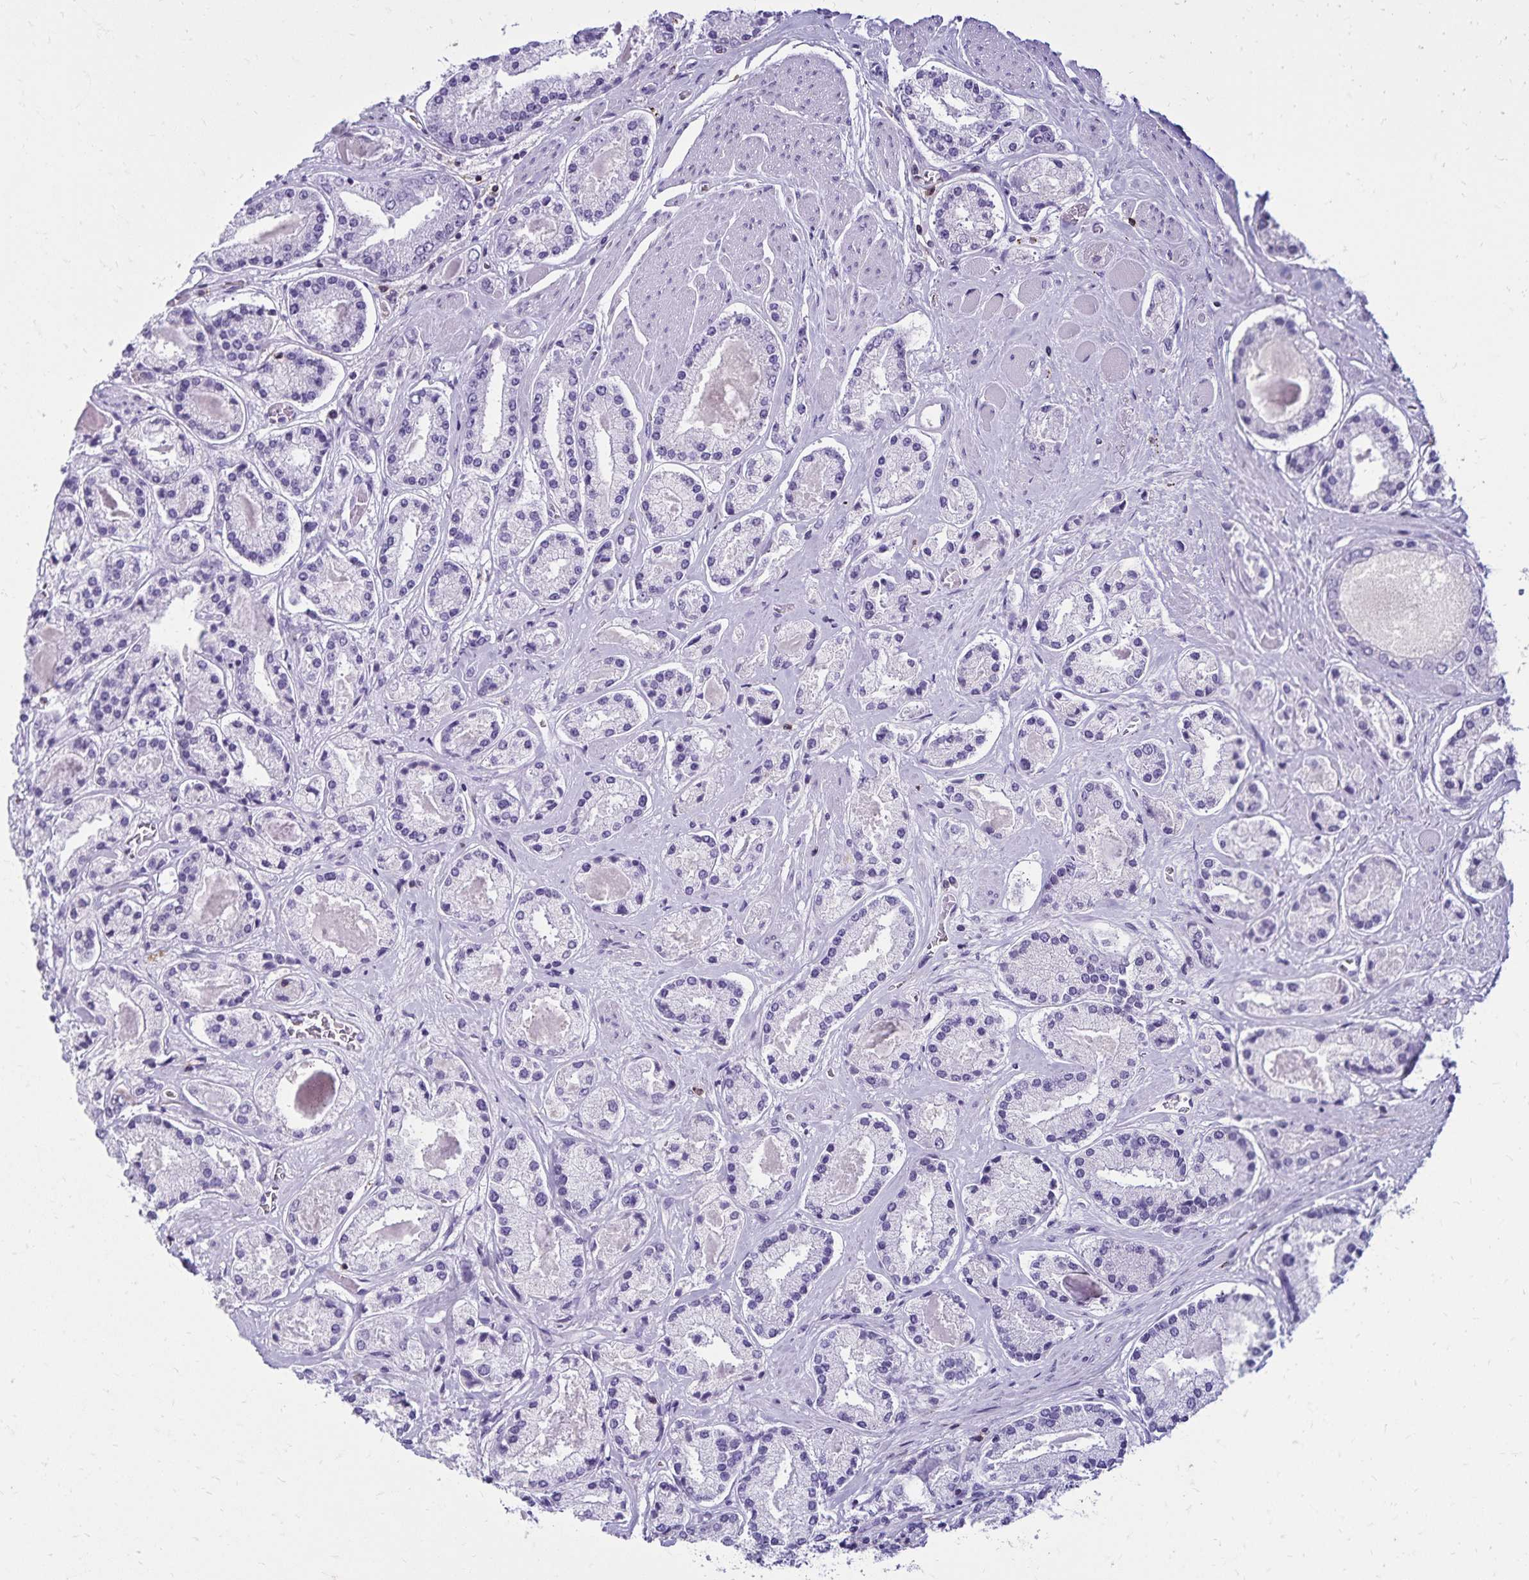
{"staining": {"intensity": "negative", "quantity": "none", "location": "none"}, "tissue": "prostate cancer", "cell_type": "Tumor cells", "image_type": "cancer", "snomed": [{"axis": "morphology", "description": "Adenocarcinoma, High grade"}, {"axis": "topography", "description": "Prostate"}], "caption": "IHC micrograph of human prostate high-grade adenocarcinoma stained for a protein (brown), which reveals no positivity in tumor cells.", "gene": "CD27", "patient": {"sex": "male", "age": 67}}